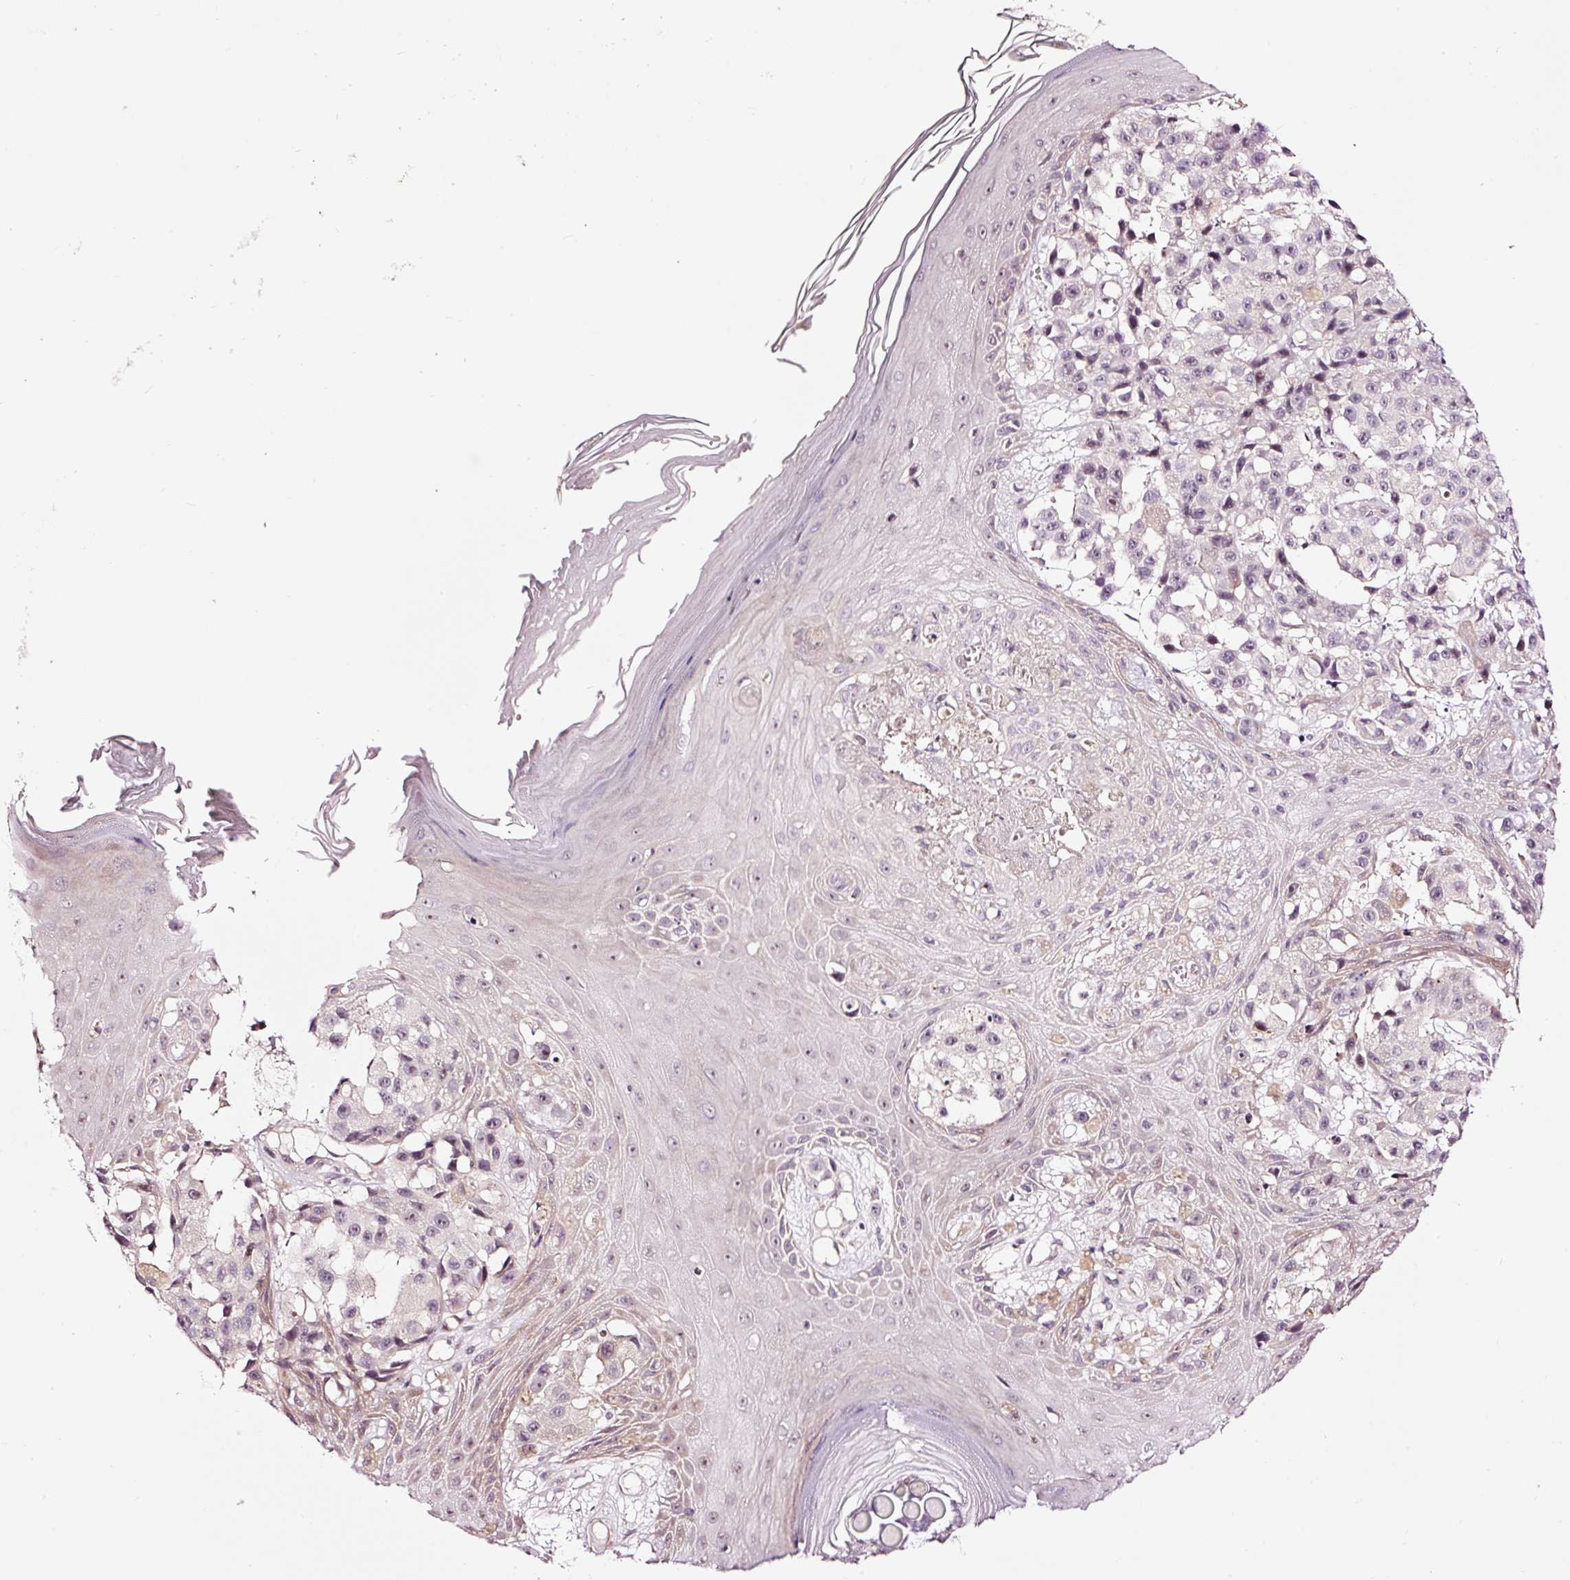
{"staining": {"intensity": "weak", "quantity": "<25%", "location": "nuclear"}, "tissue": "melanoma", "cell_type": "Tumor cells", "image_type": "cancer", "snomed": [{"axis": "morphology", "description": "Malignant melanoma, NOS"}, {"axis": "topography", "description": "Skin"}], "caption": "The image reveals no staining of tumor cells in malignant melanoma.", "gene": "UTP14A", "patient": {"sex": "male", "age": 39}}